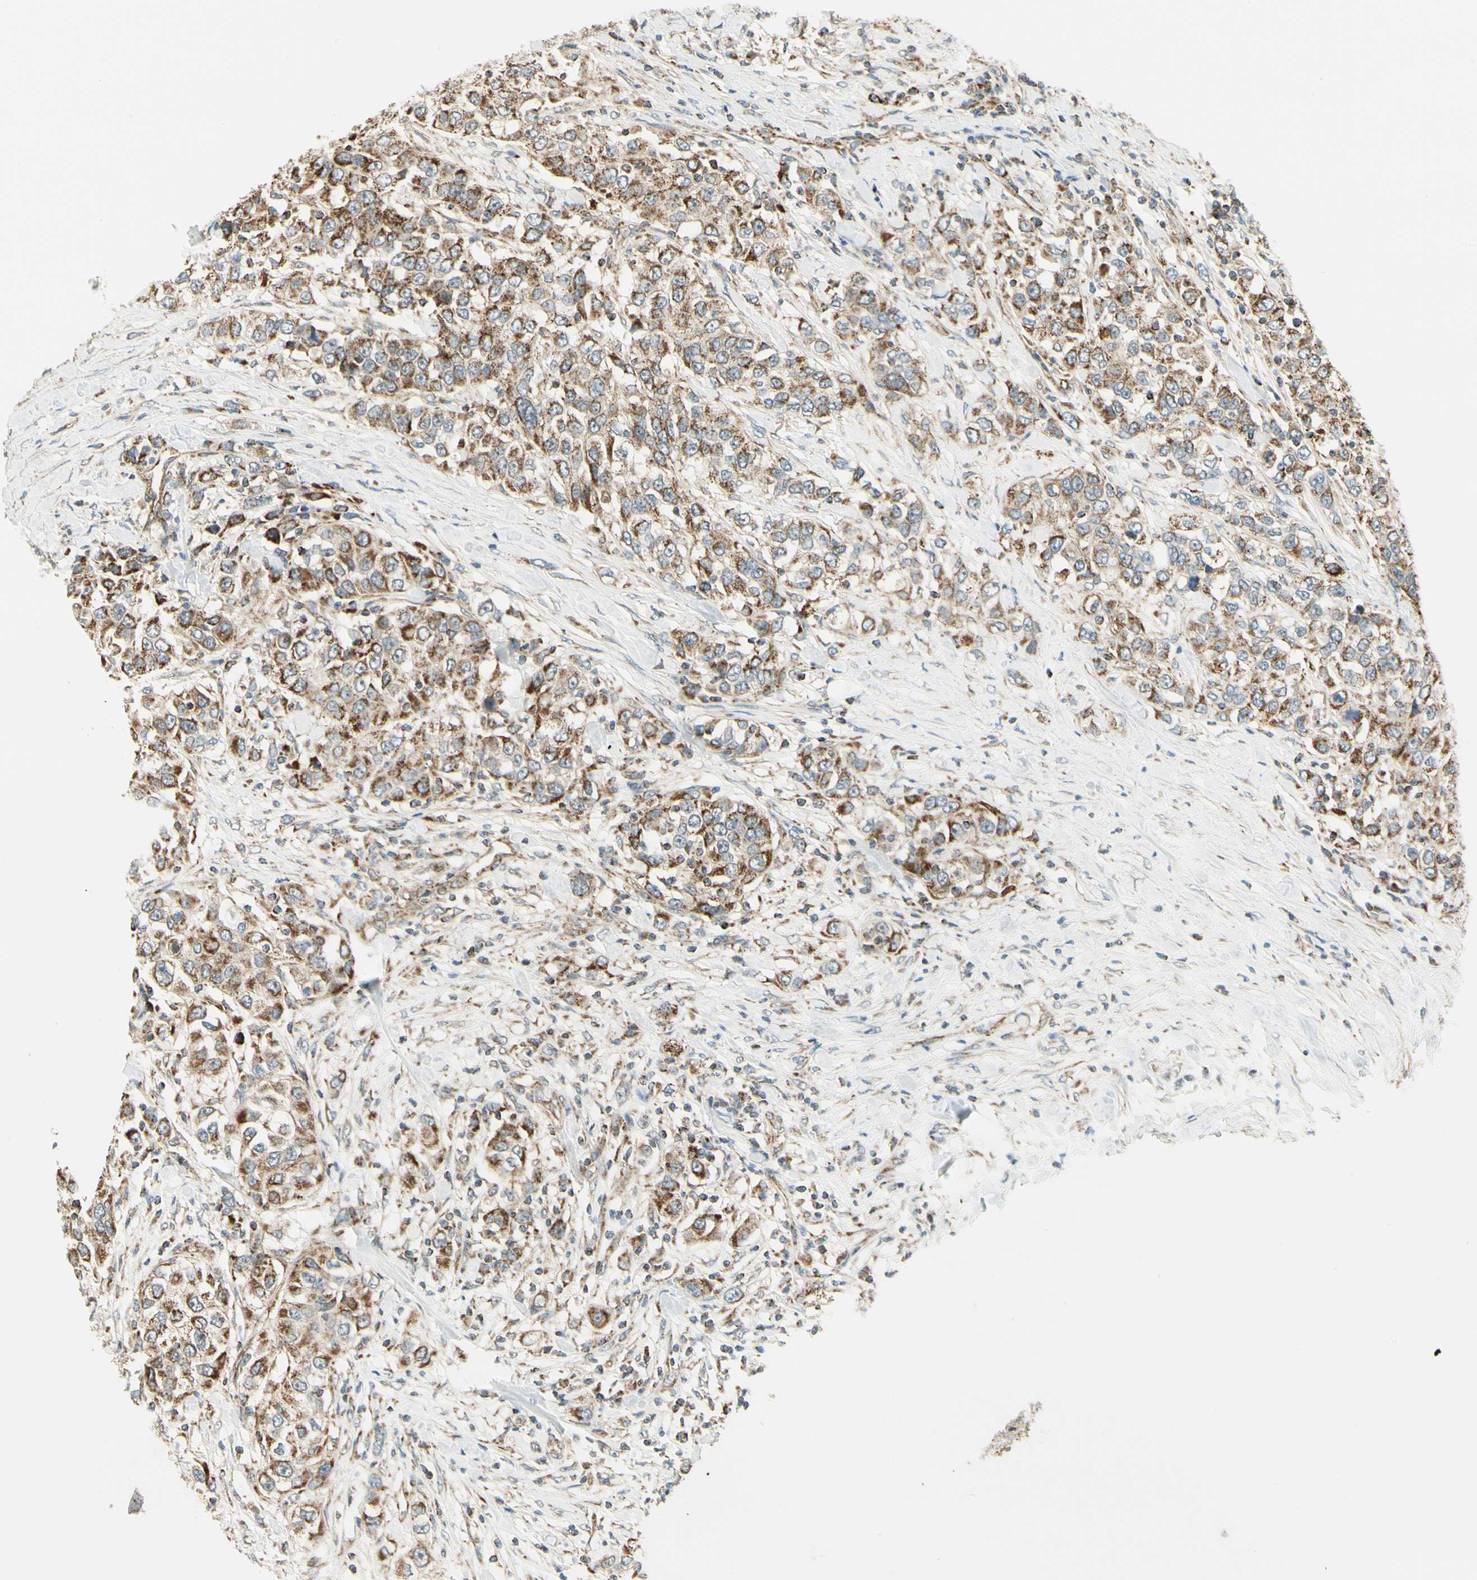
{"staining": {"intensity": "strong", "quantity": ">75%", "location": "cytoplasmic/membranous"}, "tissue": "urothelial cancer", "cell_type": "Tumor cells", "image_type": "cancer", "snomed": [{"axis": "morphology", "description": "Urothelial carcinoma, High grade"}, {"axis": "topography", "description": "Urinary bladder"}], "caption": "Tumor cells reveal high levels of strong cytoplasmic/membranous positivity in approximately >75% of cells in human high-grade urothelial carcinoma. The staining is performed using DAB brown chromogen to label protein expression. The nuclei are counter-stained blue using hematoxylin.", "gene": "EPHB3", "patient": {"sex": "female", "age": 80}}